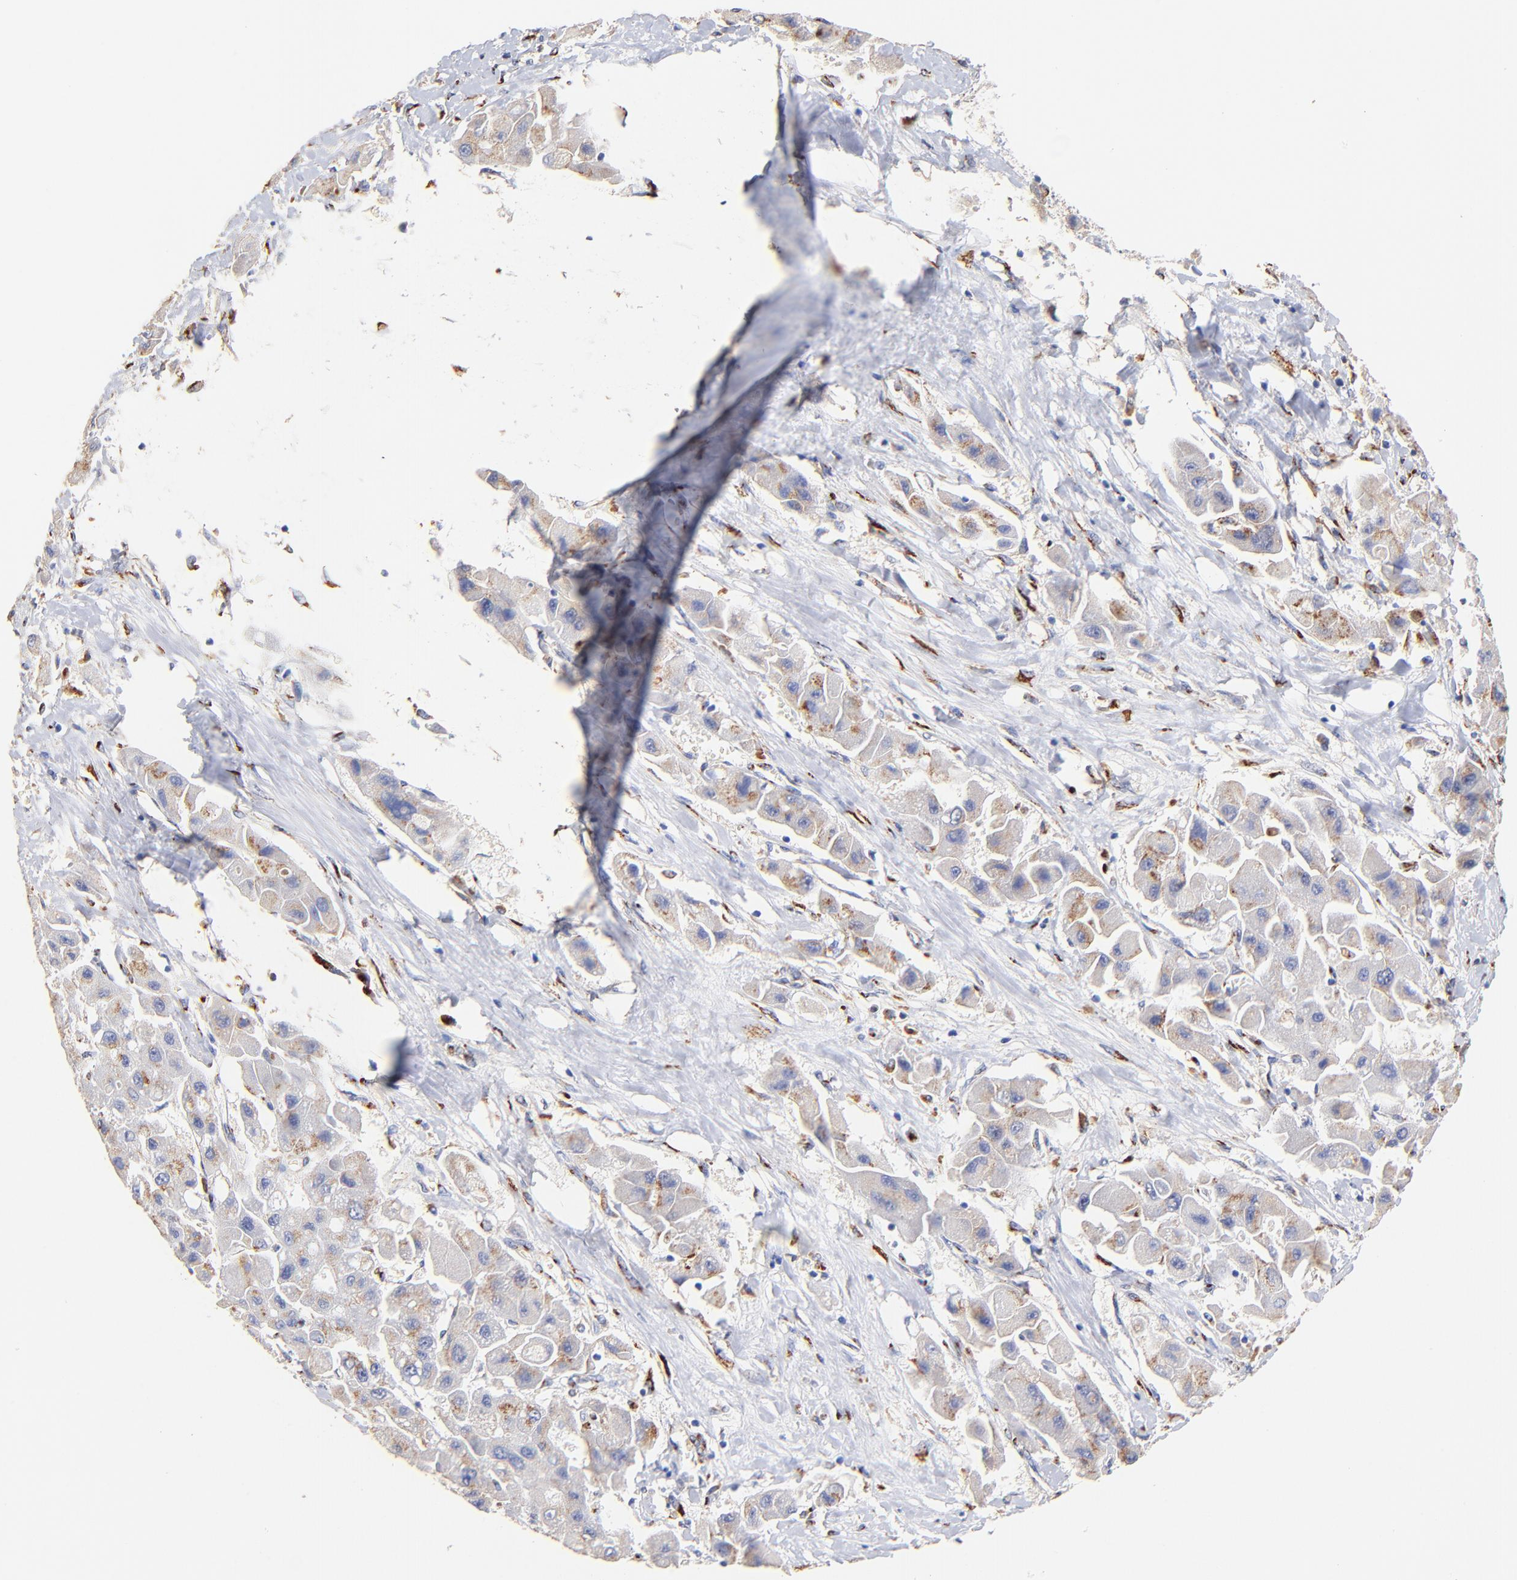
{"staining": {"intensity": "weak", "quantity": "<25%", "location": "cytoplasmic/membranous"}, "tissue": "liver cancer", "cell_type": "Tumor cells", "image_type": "cancer", "snomed": [{"axis": "morphology", "description": "Carcinoma, Hepatocellular, NOS"}, {"axis": "topography", "description": "Liver"}], "caption": "Liver cancer (hepatocellular carcinoma) stained for a protein using immunohistochemistry (IHC) shows no staining tumor cells.", "gene": "FMNL3", "patient": {"sex": "male", "age": 24}}